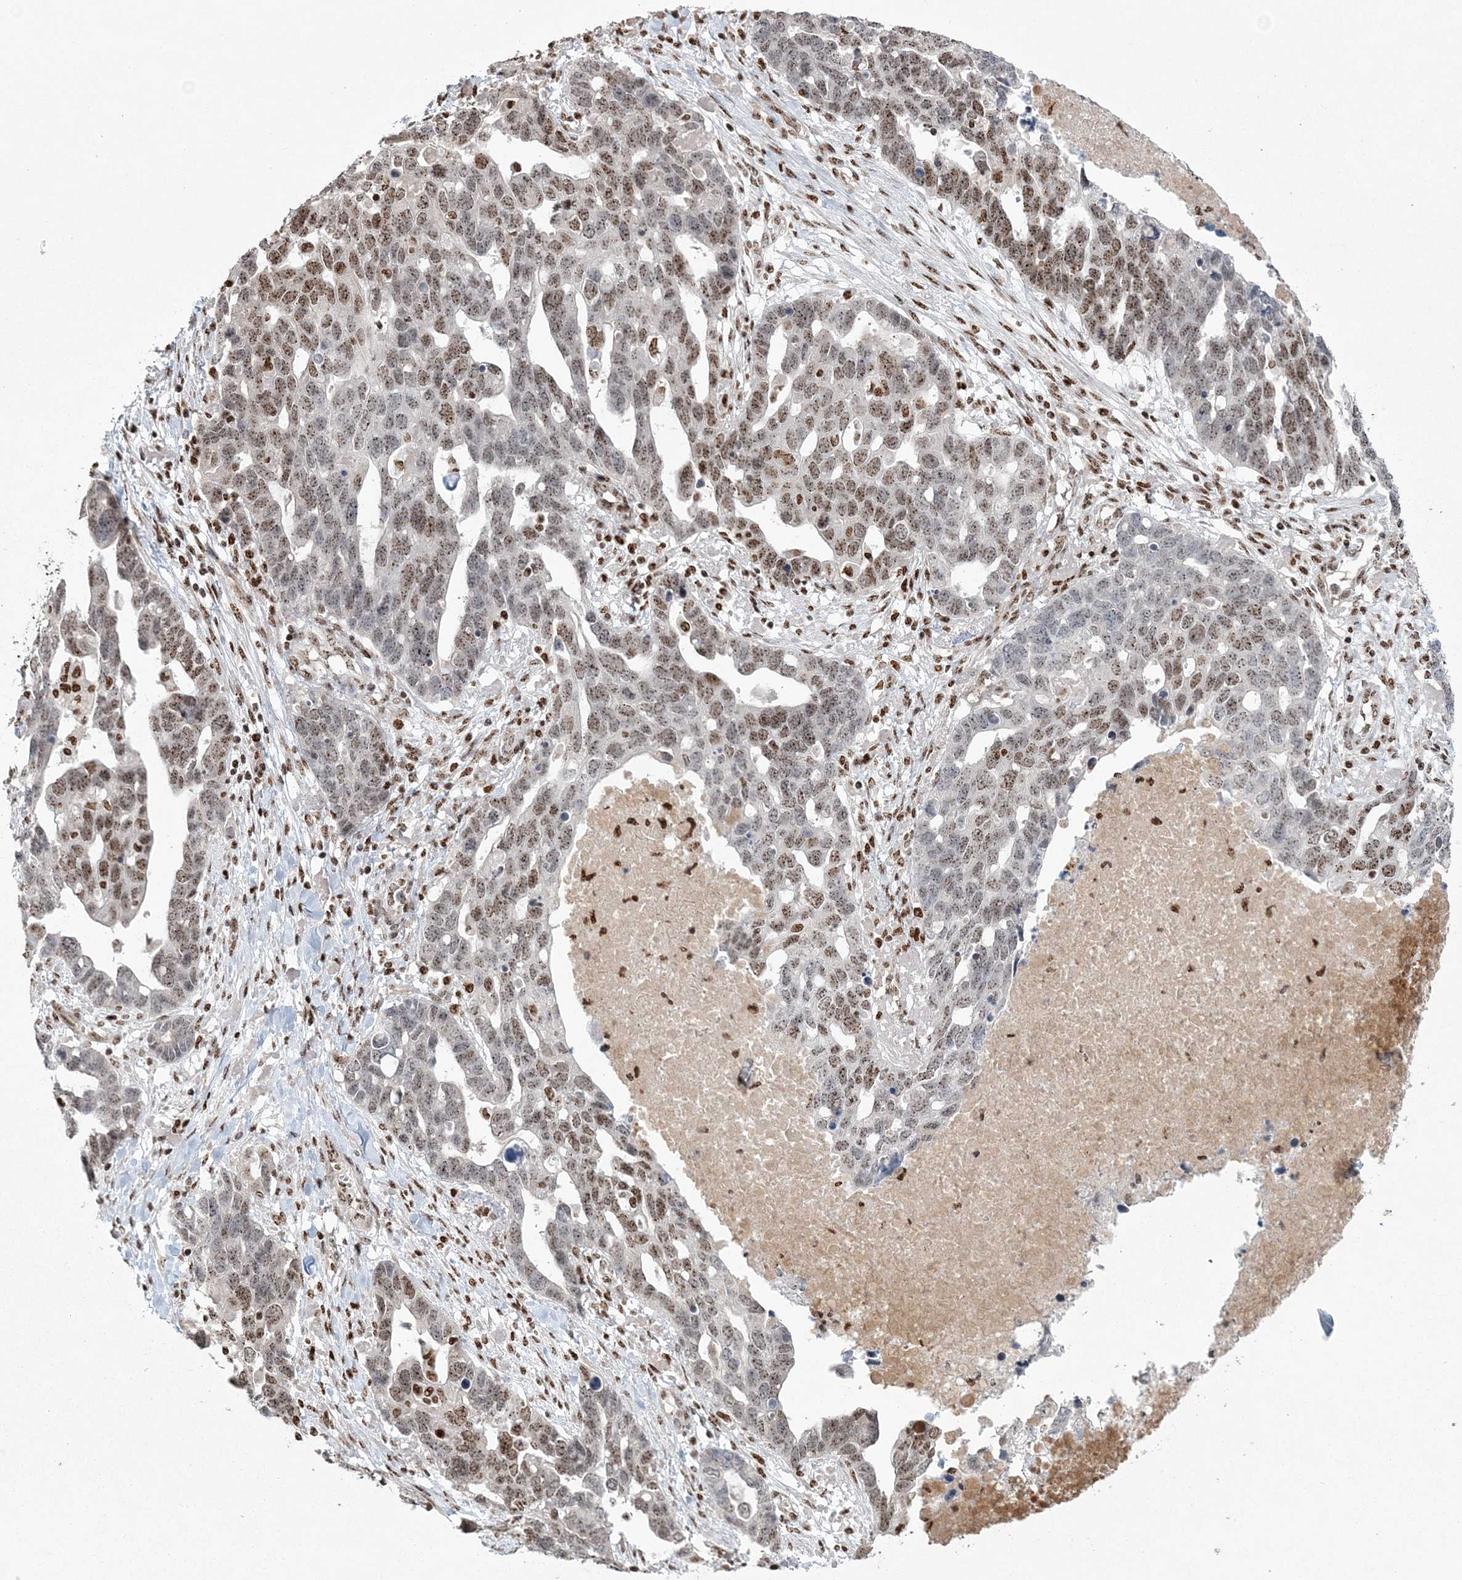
{"staining": {"intensity": "moderate", "quantity": ">75%", "location": "nuclear"}, "tissue": "ovarian cancer", "cell_type": "Tumor cells", "image_type": "cancer", "snomed": [{"axis": "morphology", "description": "Cystadenocarcinoma, serous, NOS"}, {"axis": "topography", "description": "Ovary"}], "caption": "IHC histopathology image of neoplastic tissue: human serous cystadenocarcinoma (ovarian) stained using IHC demonstrates medium levels of moderate protein expression localized specifically in the nuclear of tumor cells, appearing as a nuclear brown color.", "gene": "RBM17", "patient": {"sex": "female", "age": 54}}